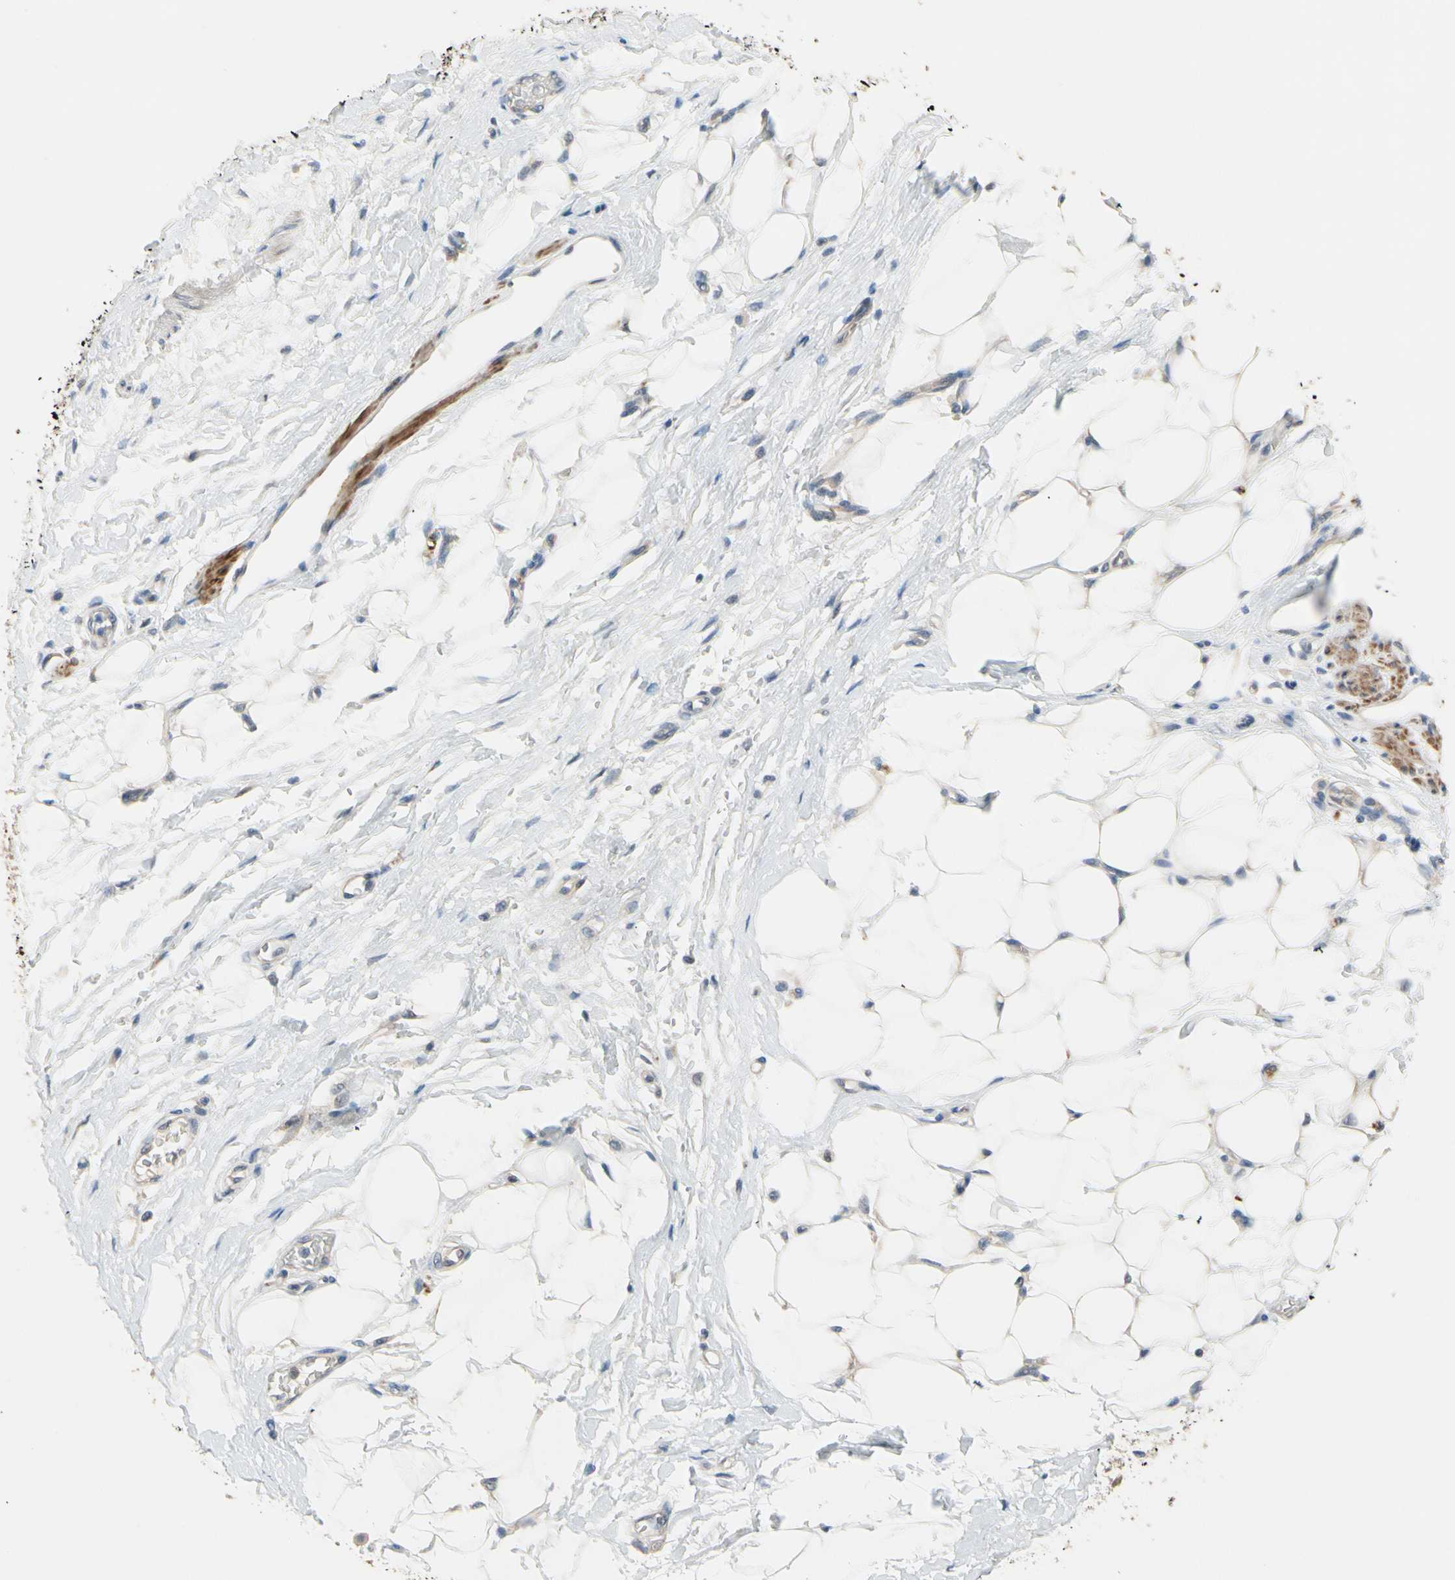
{"staining": {"intensity": "weak", "quantity": "25%-75%", "location": "cytoplasmic/membranous"}, "tissue": "adipose tissue", "cell_type": "Adipocytes", "image_type": "normal", "snomed": [{"axis": "morphology", "description": "Normal tissue, NOS"}, {"axis": "morphology", "description": "Urothelial carcinoma, High grade"}, {"axis": "topography", "description": "Vascular tissue"}, {"axis": "topography", "description": "Urinary bladder"}], "caption": "A low amount of weak cytoplasmic/membranous staining is identified in about 25%-75% of adipocytes in unremarkable adipose tissue. (DAB (3,3'-diaminobenzidine) IHC with brightfield microscopy, high magnification).", "gene": "SLC27A6", "patient": {"sex": "female", "age": 56}}